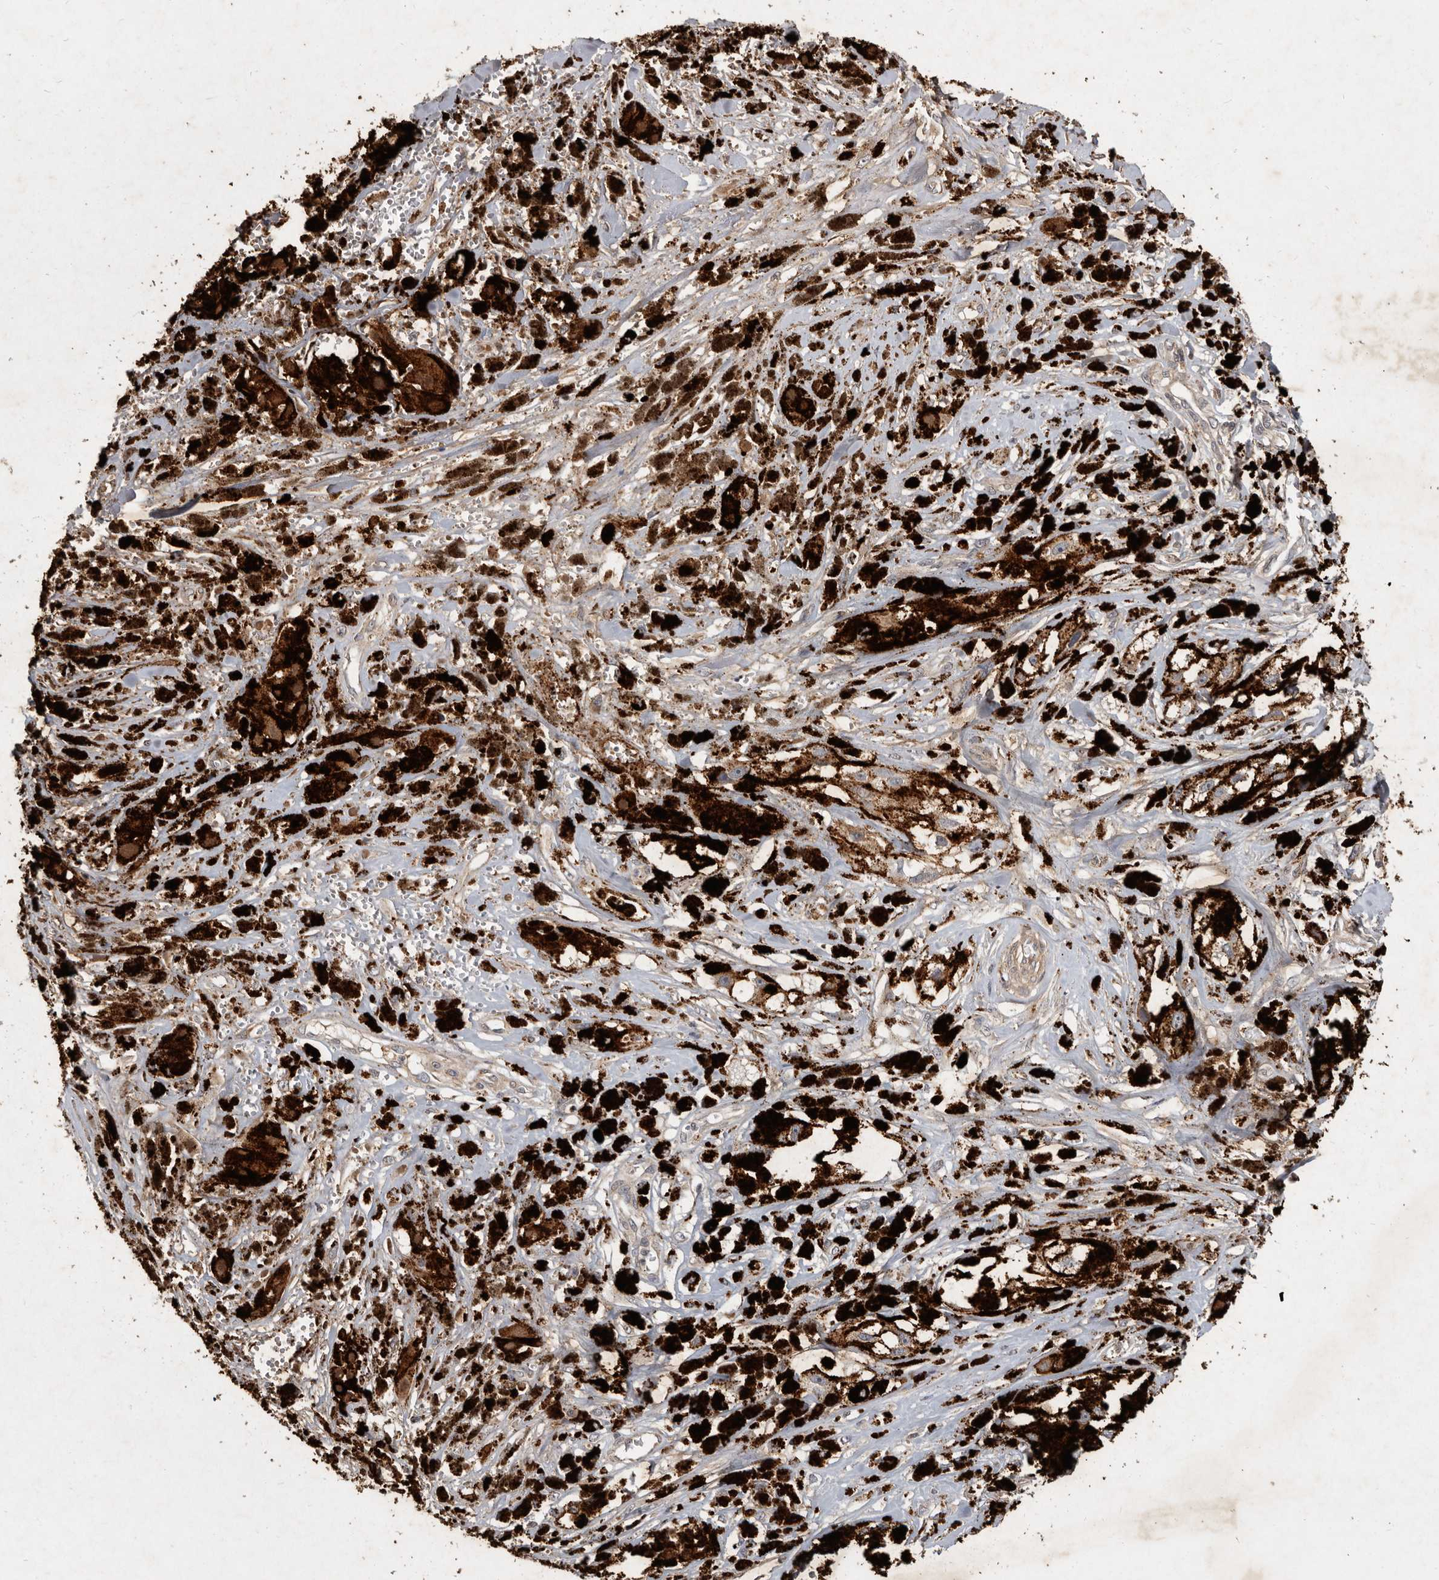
{"staining": {"intensity": "weak", "quantity": ">75%", "location": "cytoplasmic/membranous"}, "tissue": "melanoma", "cell_type": "Tumor cells", "image_type": "cancer", "snomed": [{"axis": "morphology", "description": "Malignant melanoma, NOS"}, {"axis": "topography", "description": "Skin"}], "caption": "An immunohistochemistry (IHC) micrograph of tumor tissue is shown. Protein staining in brown highlights weak cytoplasmic/membranous positivity in malignant melanoma within tumor cells.", "gene": "DNAJC28", "patient": {"sex": "male", "age": 88}}